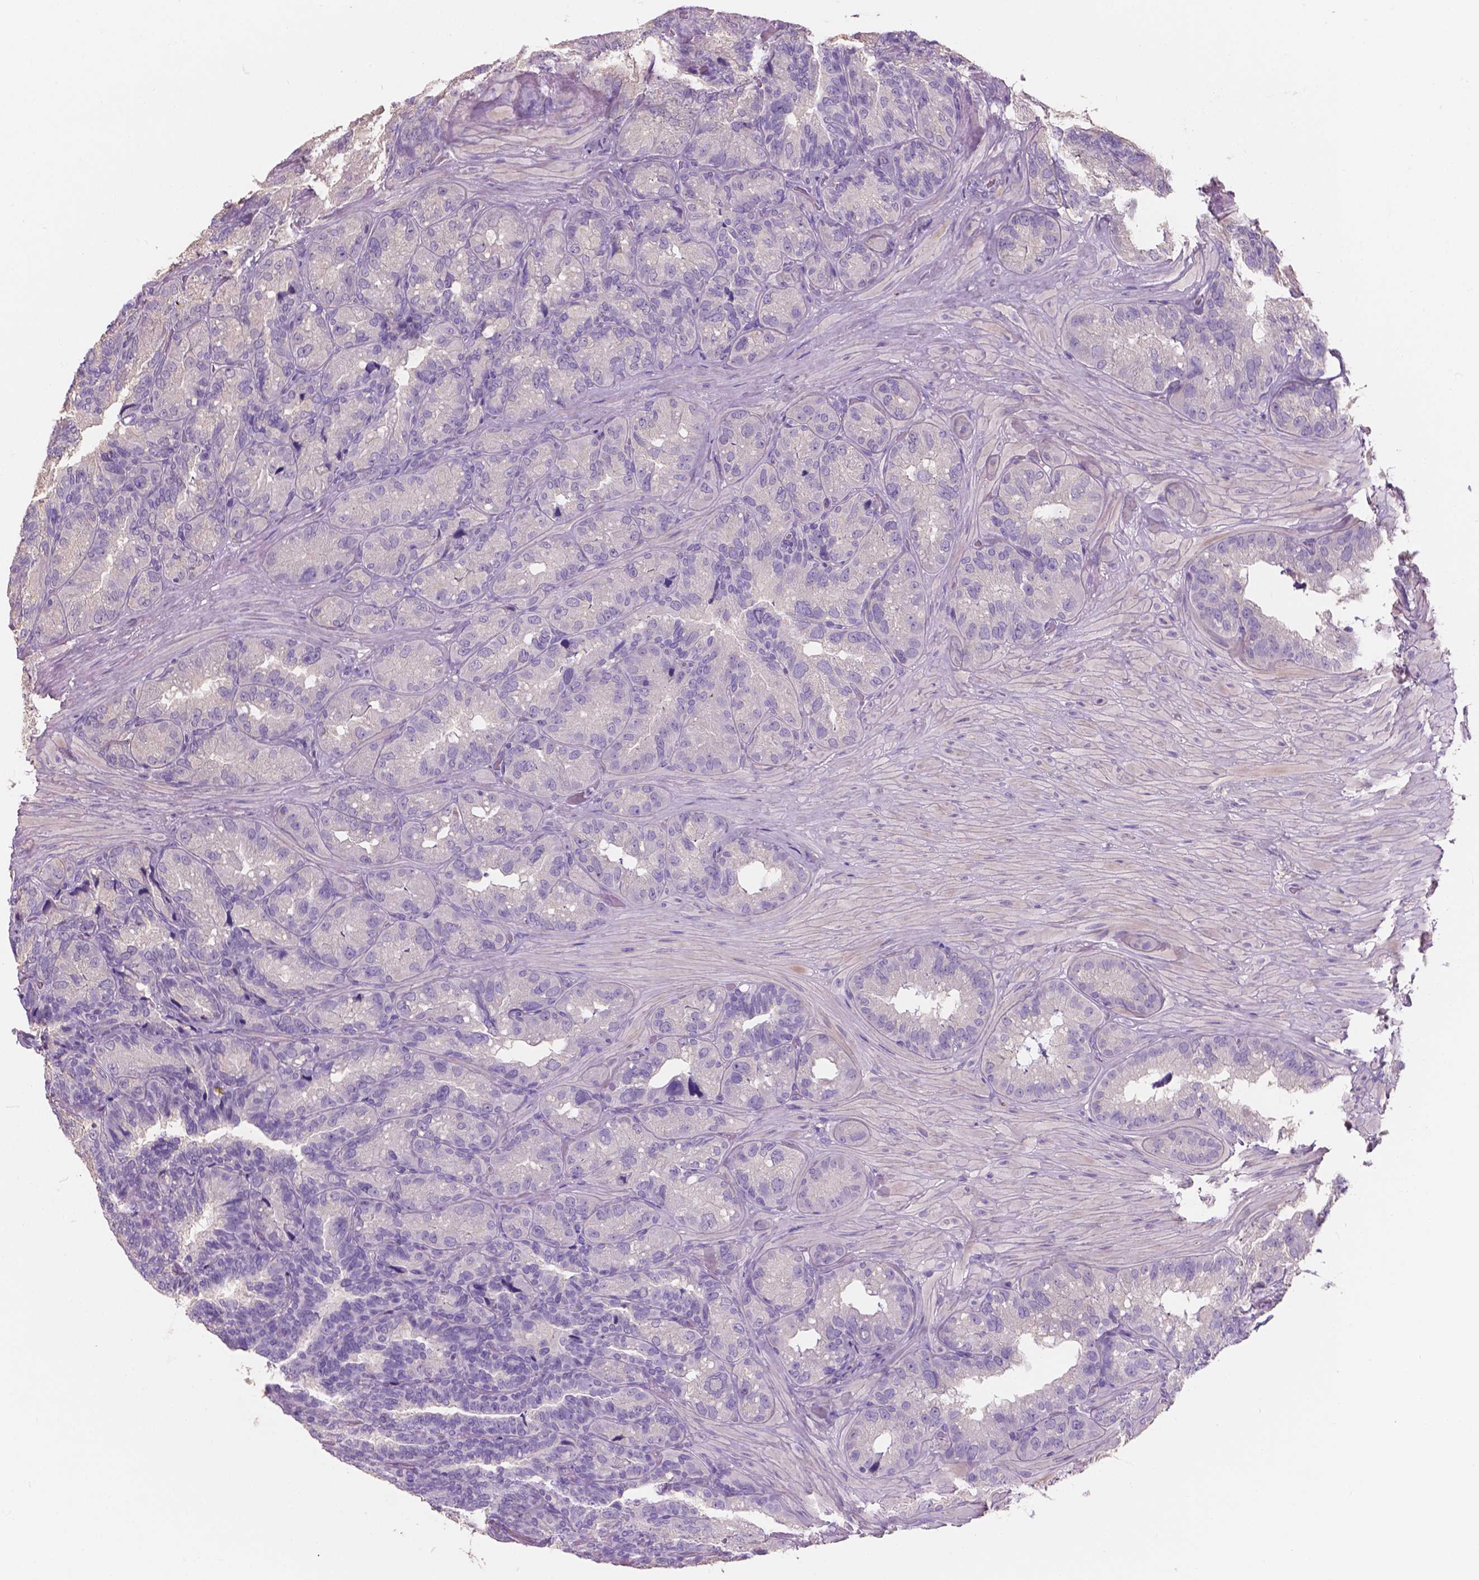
{"staining": {"intensity": "negative", "quantity": "none", "location": "none"}, "tissue": "seminal vesicle", "cell_type": "Glandular cells", "image_type": "normal", "snomed": [{"axis": "morphology", "description": "Normal tissue, NOS"}, {"axis": "topography", "description": "Seminal veicle"}], "caption": "This is an IHC photomicrograph of normal seminal vesicle. There is no positivity in glandular cells.", "gene": "SBSN", "patient": {"sex": "male", "age": 60}}